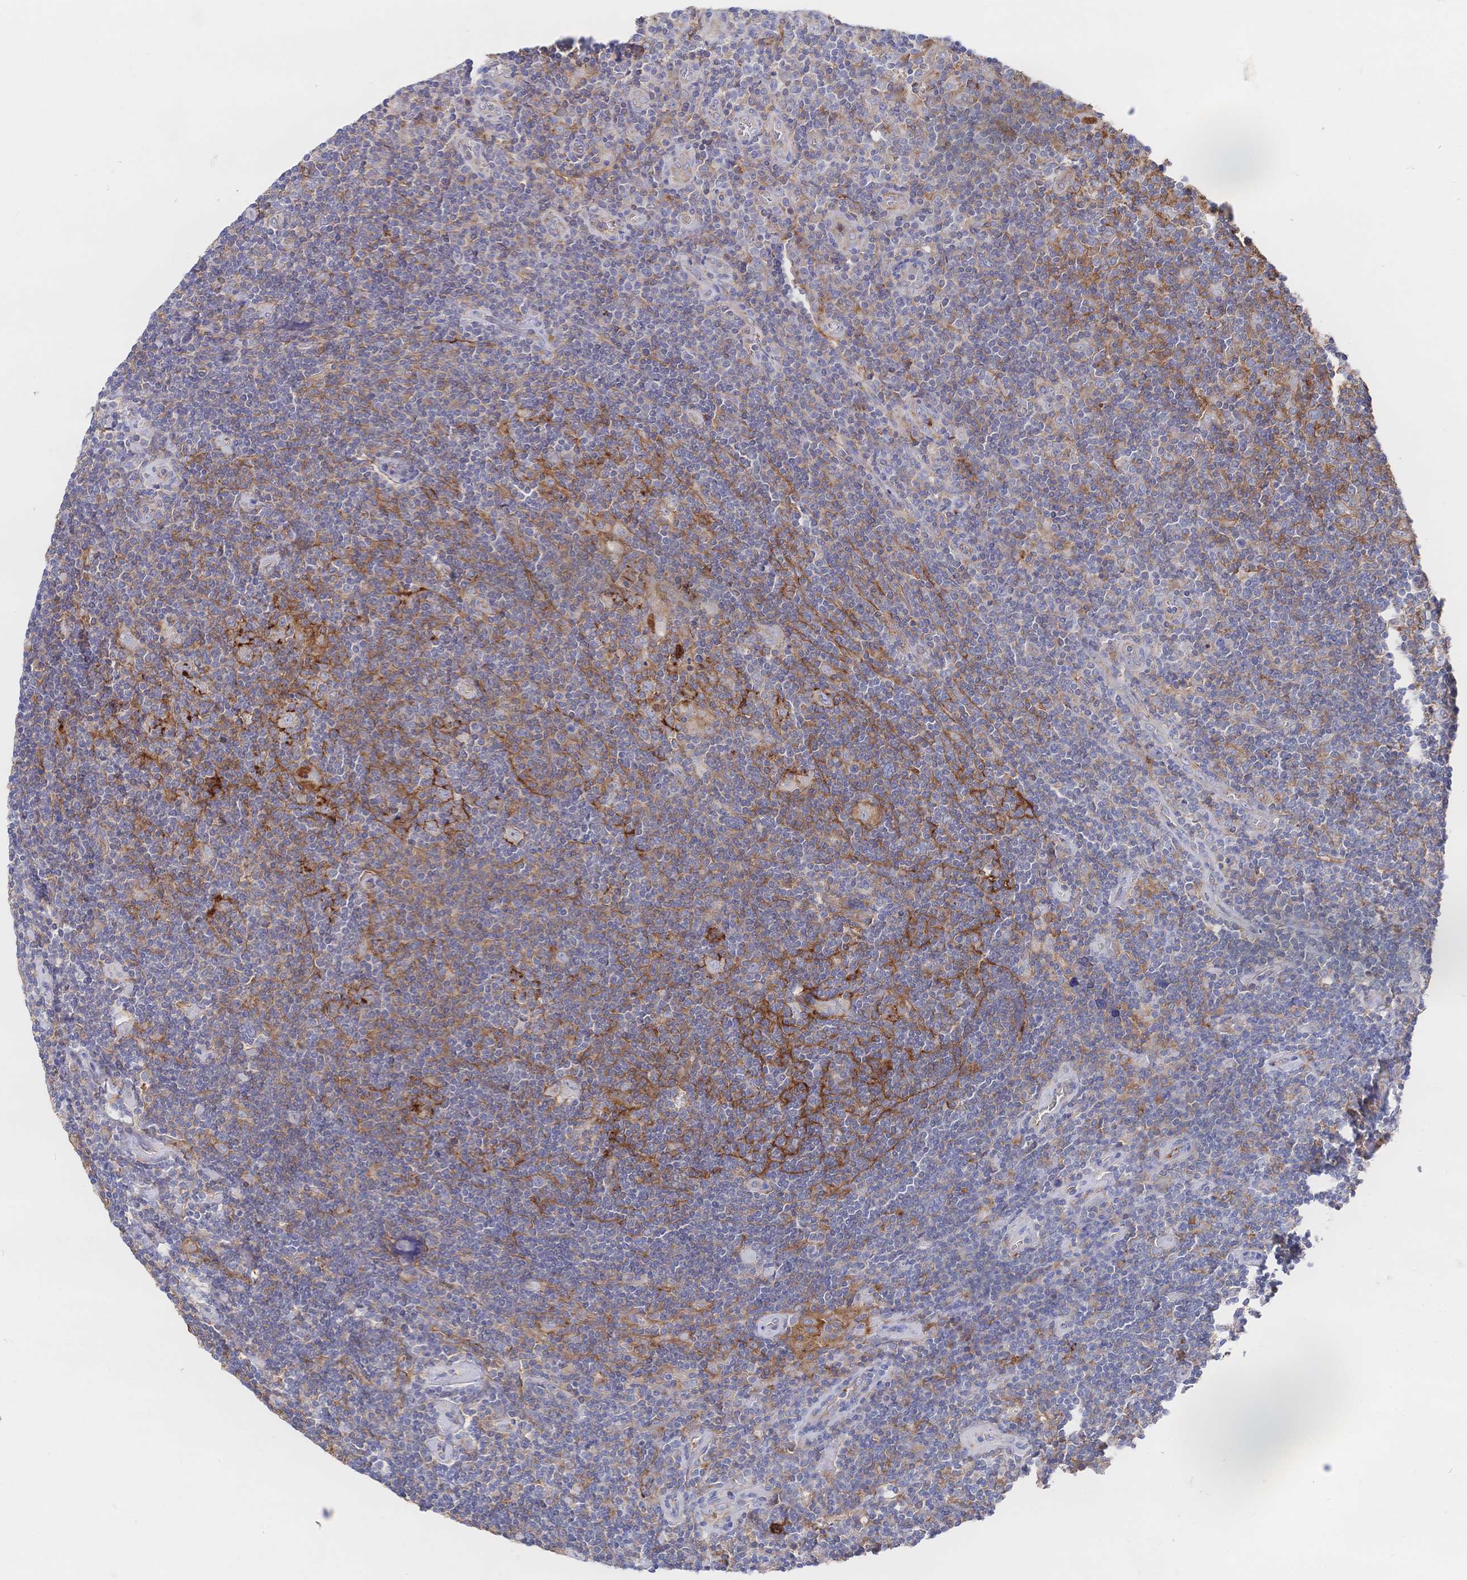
{"staining": {"intensity": "weak", "quantity": "25%-75%", "location": "cytoplasmic/membranous"}, "tissue": "lymphoma", "cell_type": "Tumor cells", "image_type": "cancer", "snomed": [{"axis": "morphology", "description": "Hodgkin's disease, NOS"}, {"axis": "topography", "description": "Lymph node"}], "caption": "Human lymphoma stained with a protein marker displays weak staining in tumor cells.", "gene": "F11R", "patient": {"sex": "male", "age": 40}}